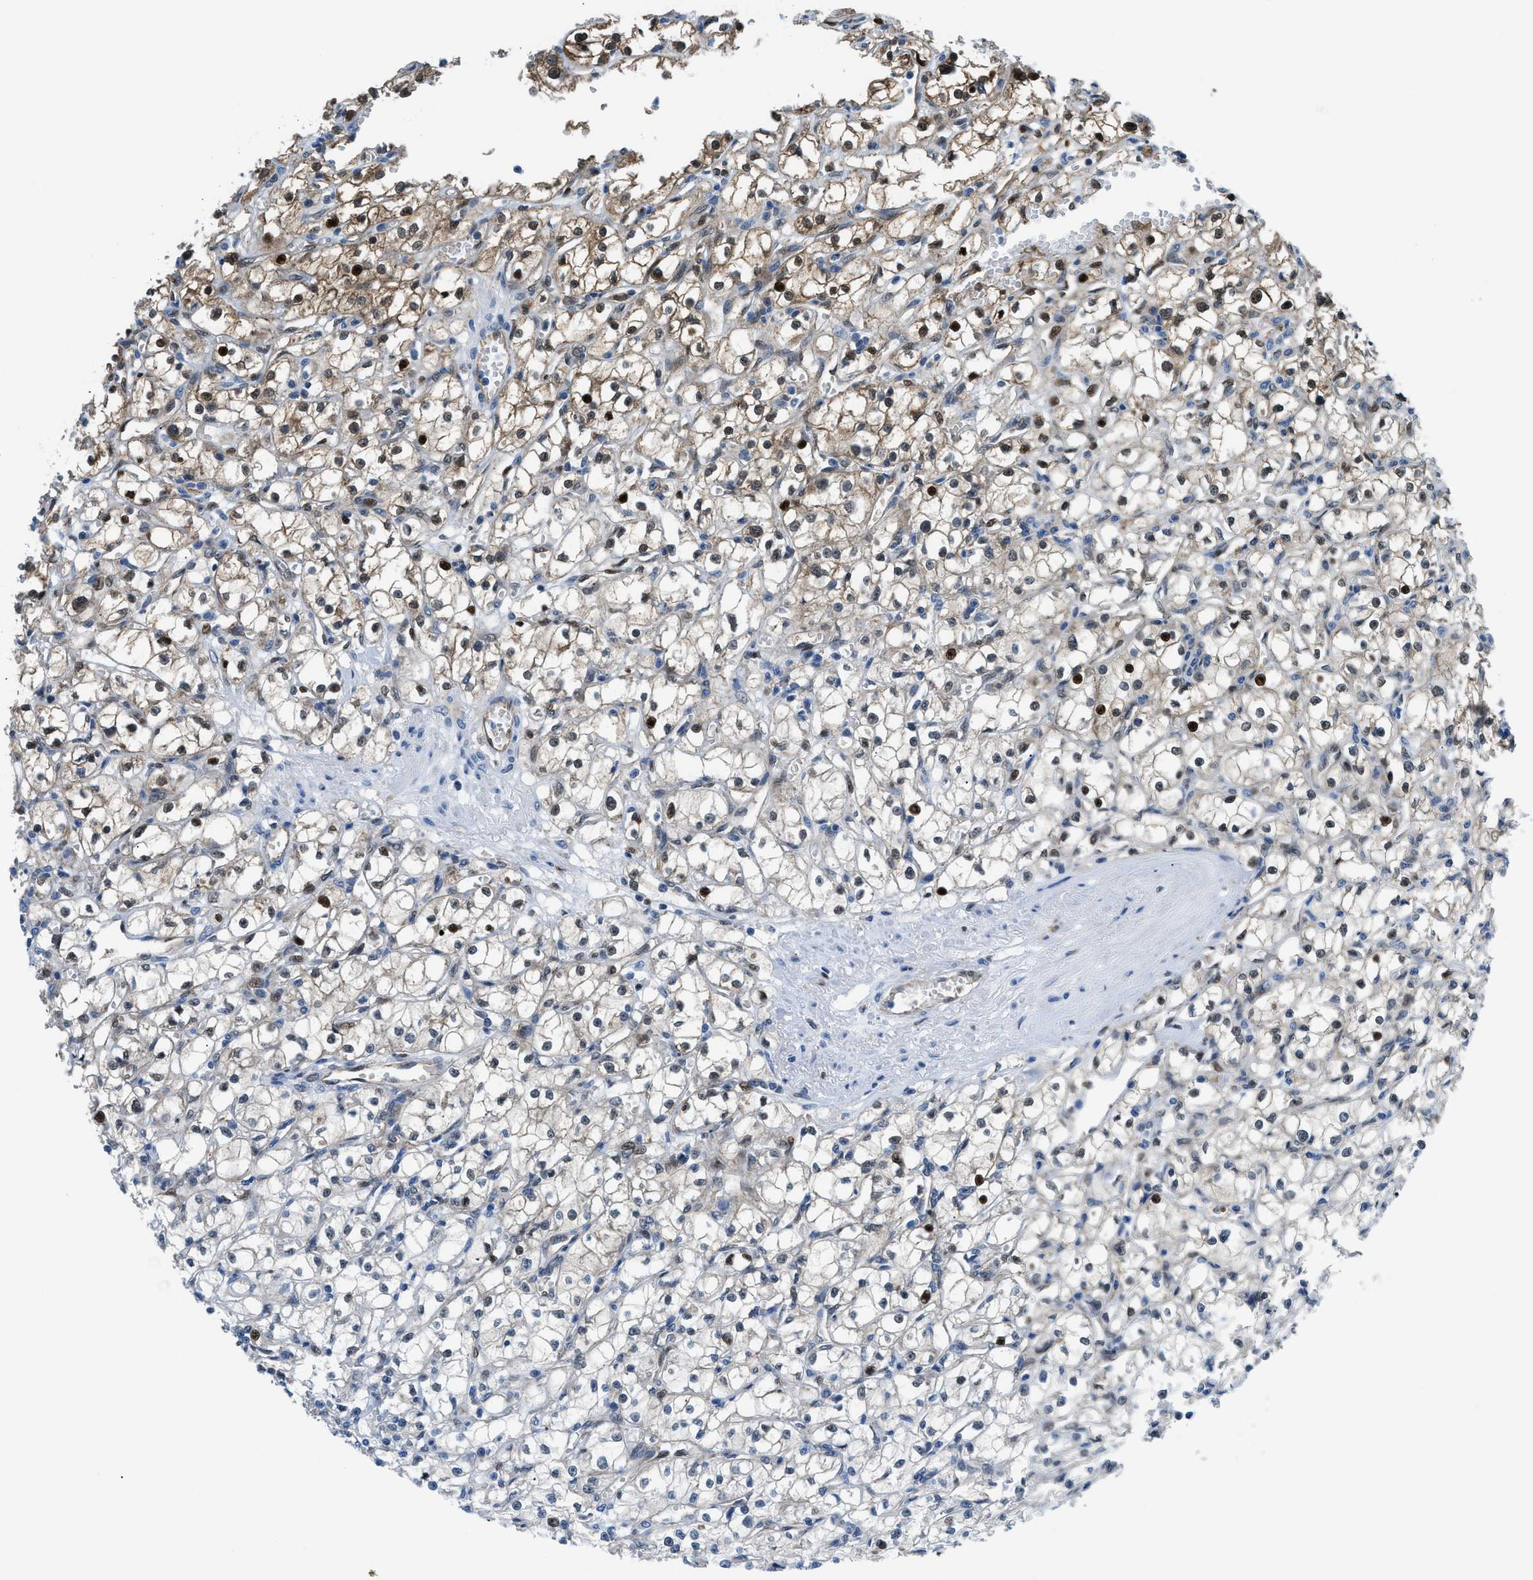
{"staining": {"intensity": "moderate", "quantity": "<25%", "location": "cytoplasmic/membranous"}, "tissue": "renal cancer", "cell_type": "Tumor cells", "image_type": "cancer", "snomed": [{"axis": "morphology", "description": "Adenocarcinoma, NOS"}, {"axis": "topography", "description": "Kidney"}], "caption": "Immunohistochemistry (IHC) micrograph of renal adenocarcinoma stained for a protein (brown), which reveals low levels of moderate cytoplasmic/membranous expression in approximately <25% of tumor cells.", "gene": "YWHAE", "patient": {"sex": "male", "age": 56}}